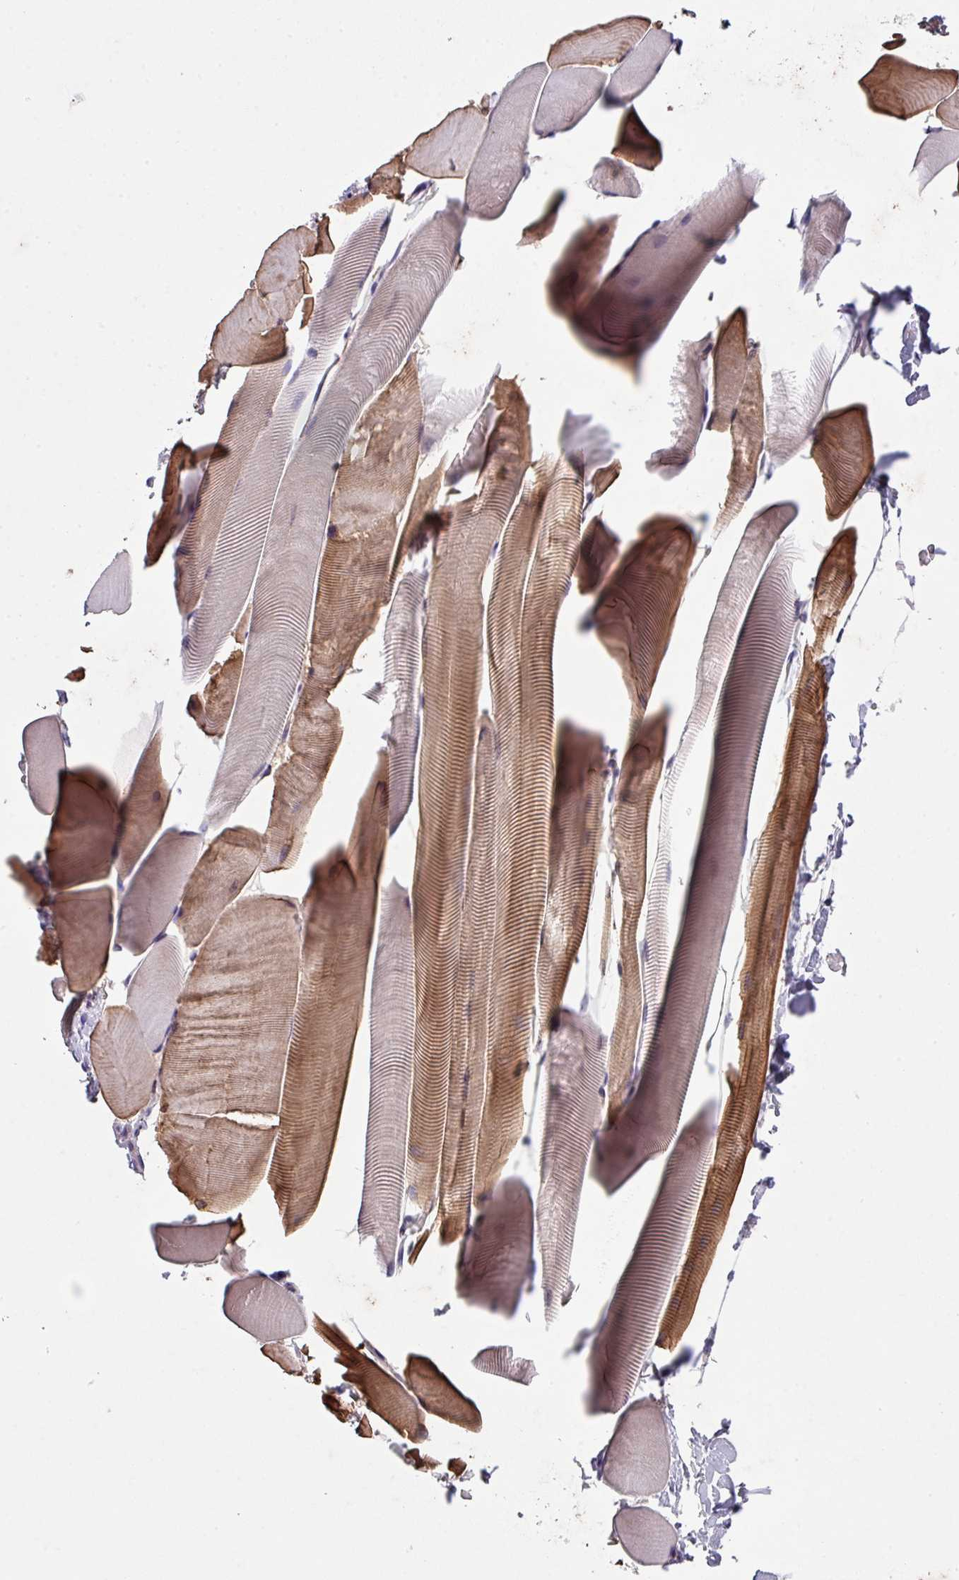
{"staining": {"intensity": "moderate", "quantity": "25%-75%", "location": "cytoplasmic/membranous,nuclear"}, "tissue": "skeletal muscle", "cell_type": "Myocytes", "image_type": "normal", "snomed": [{"axis": "morphology", "description": "Normal tissue, NOS"}, {"axis": "topography", "description": "Skeletal muscle"}], "caption": "The micrograph reveals a brown stain indicating the presence of a protein in the cytoplasmic/membranous,nuclear of myocytes in skeletal muscle. Immunohistochemistry (ihc) stains the protein of interest in brown and the nuclei are stained blue.", "gene": "ZFP3", "patient": {"sex": "male", "age": 25}}